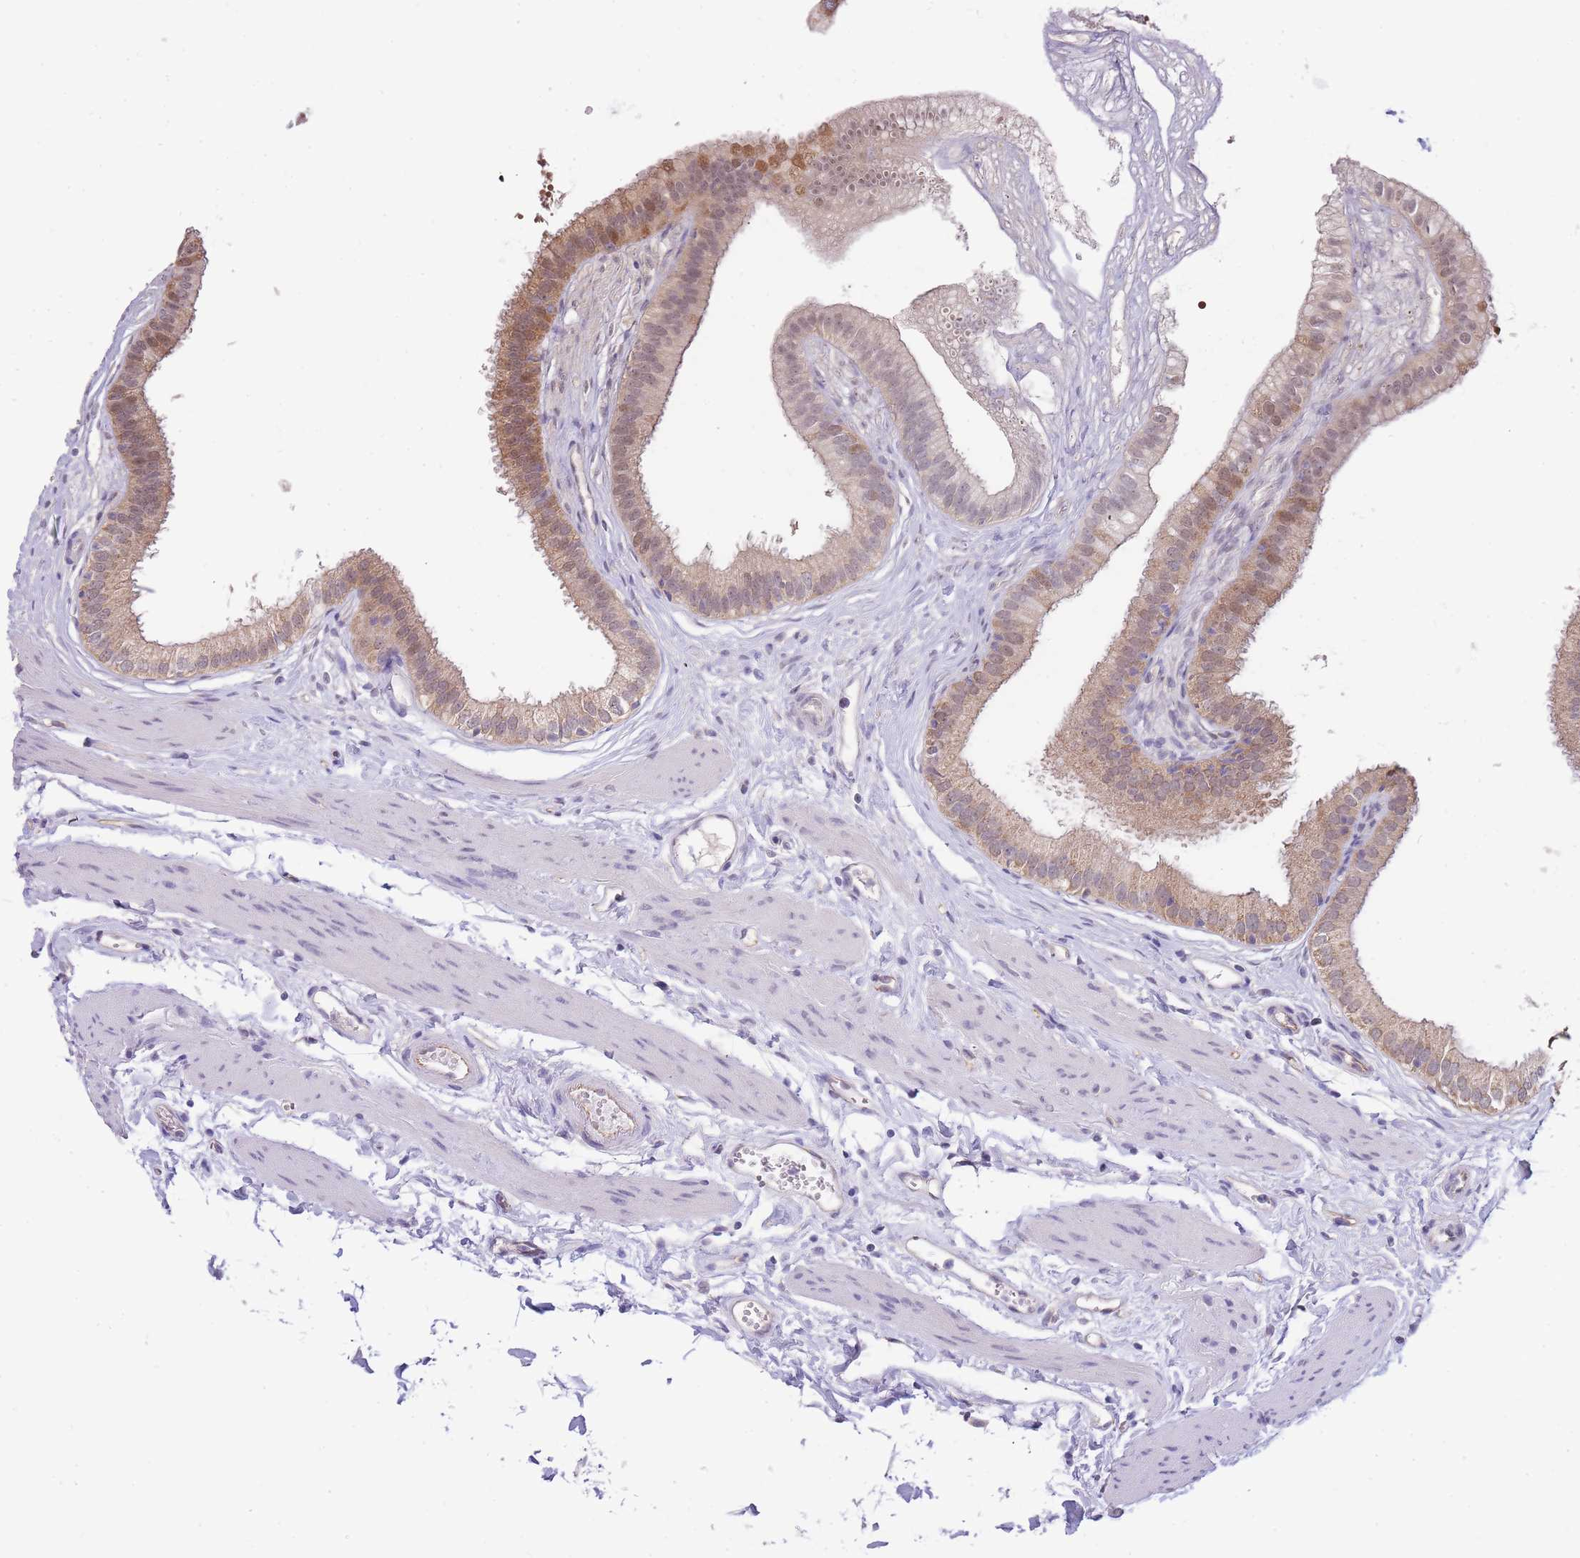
{"staining": {"intensity": "moderate", "quantity": "25%-75%", "location": "cytoplasmic/membranous,nuclear"}, "tissue": "gallbladder", "cell_type": "Glandular cells", "image_type": "normal", "snomed": [{"axis": "morphology", "description": "Normal tissue, NOS"}, {"axis": "topography", "description": "Gallbladder"}], "caption": "Gallbladder stained for a protein (brown) shows moderate cytoplasmic/membranous,nuclear positive expression in approximately 25%-75% of glandular cells.", "gene": "C19orf25", "patient": {"sex": "female", "age": 54}}